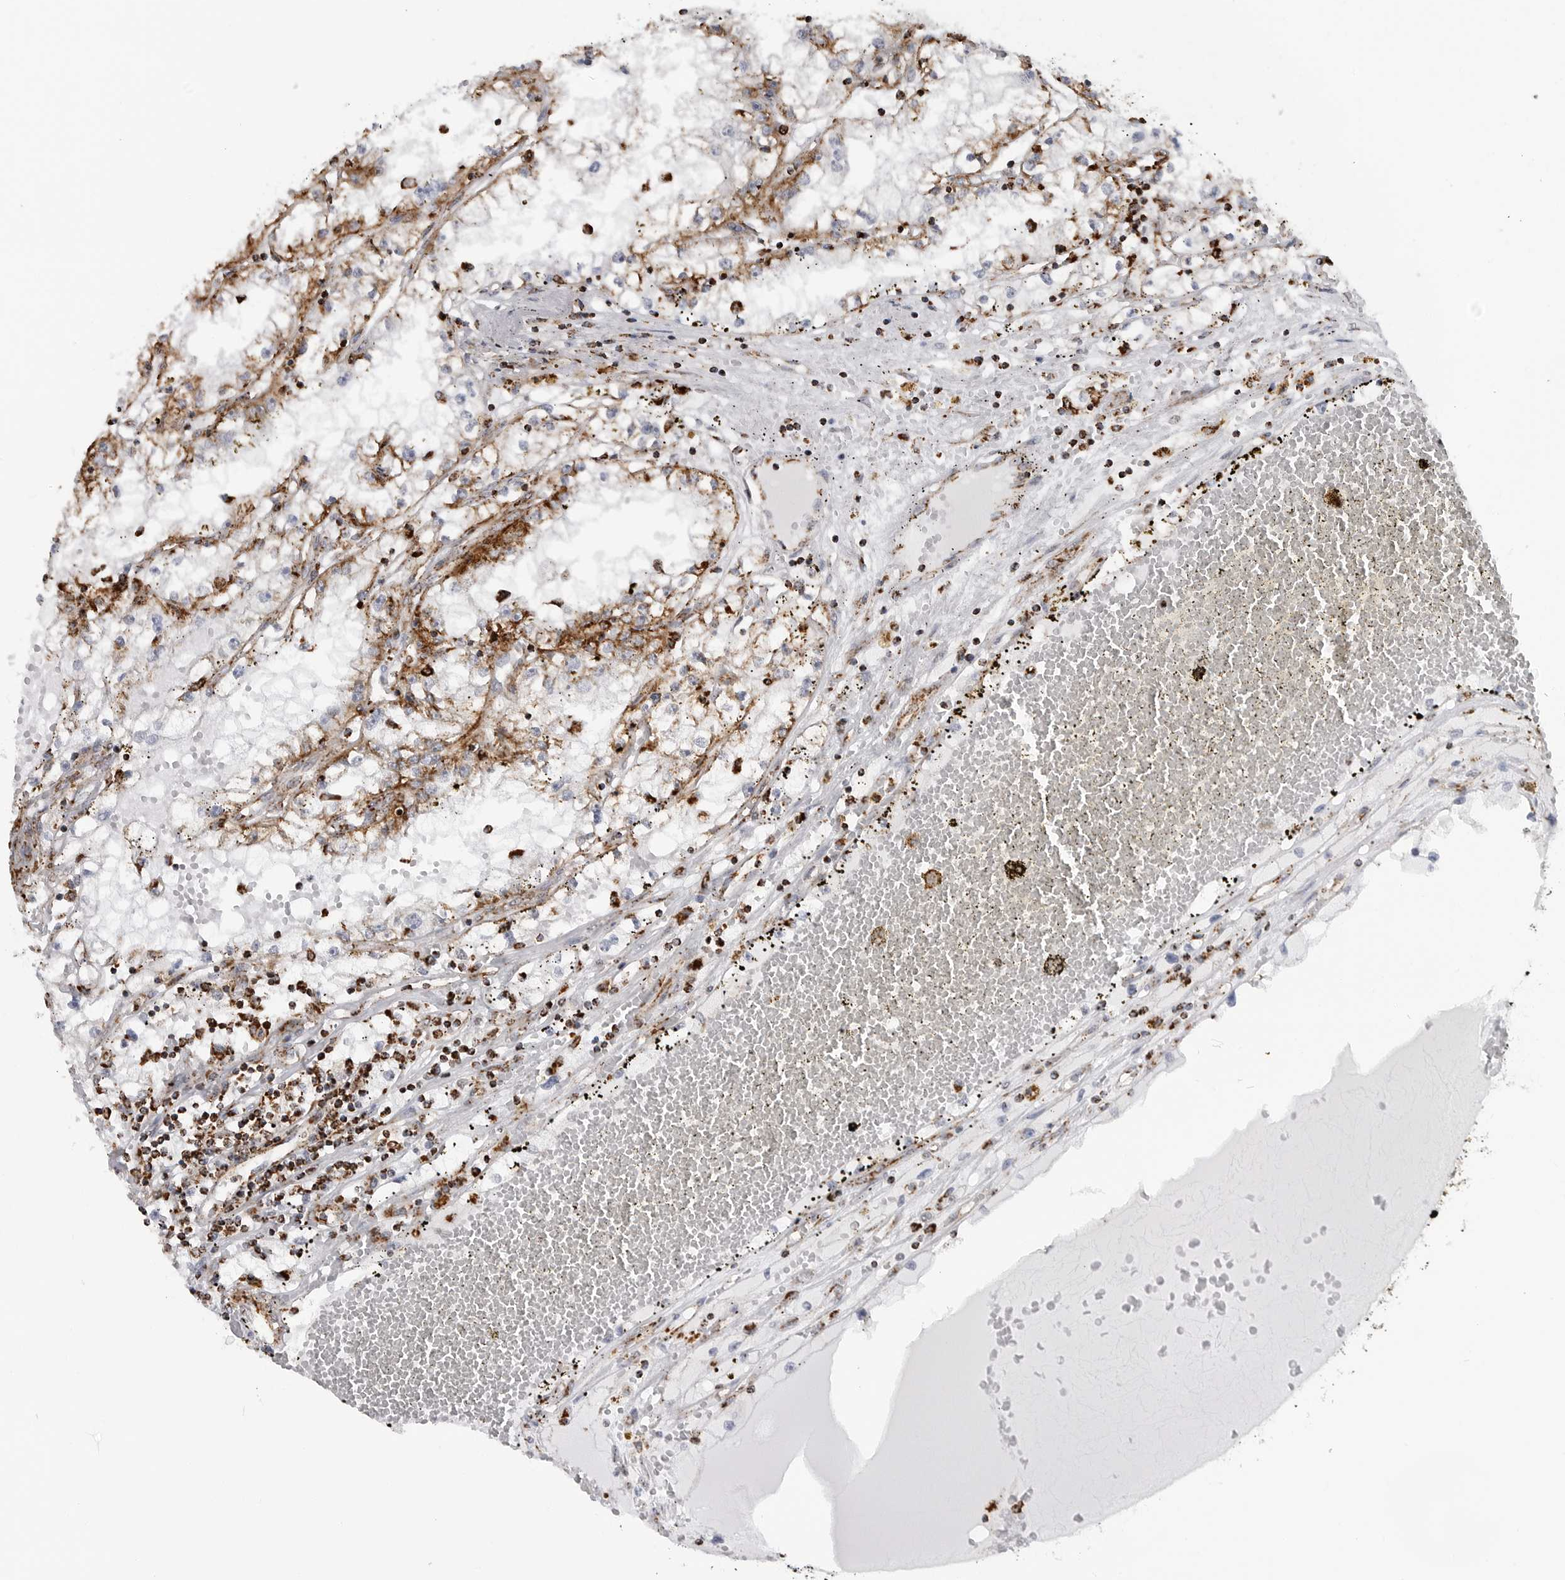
{"staining": {"intensity": "strong", "quantity": "25%-75%", "location": "cytoplasmic/membranous"}, "tissue": "renal cancer", "cell_type": "Tumor cells", "image_type": "cancer", "snomed": [{"axis": "morphology", "description": "Adenocarcinoma, NOS"}, {"axis": "topography", "description": "Kidney"}], "caption": "Immunohistochemistry (IHC) of renal cancer (adenocarcinoma) displays high levels of strong cytoplasmic/membranous staining in about 25%-75% of tumor cells.", "gene": "COX5A", "patient": {"sex": "male", "age": 56}}